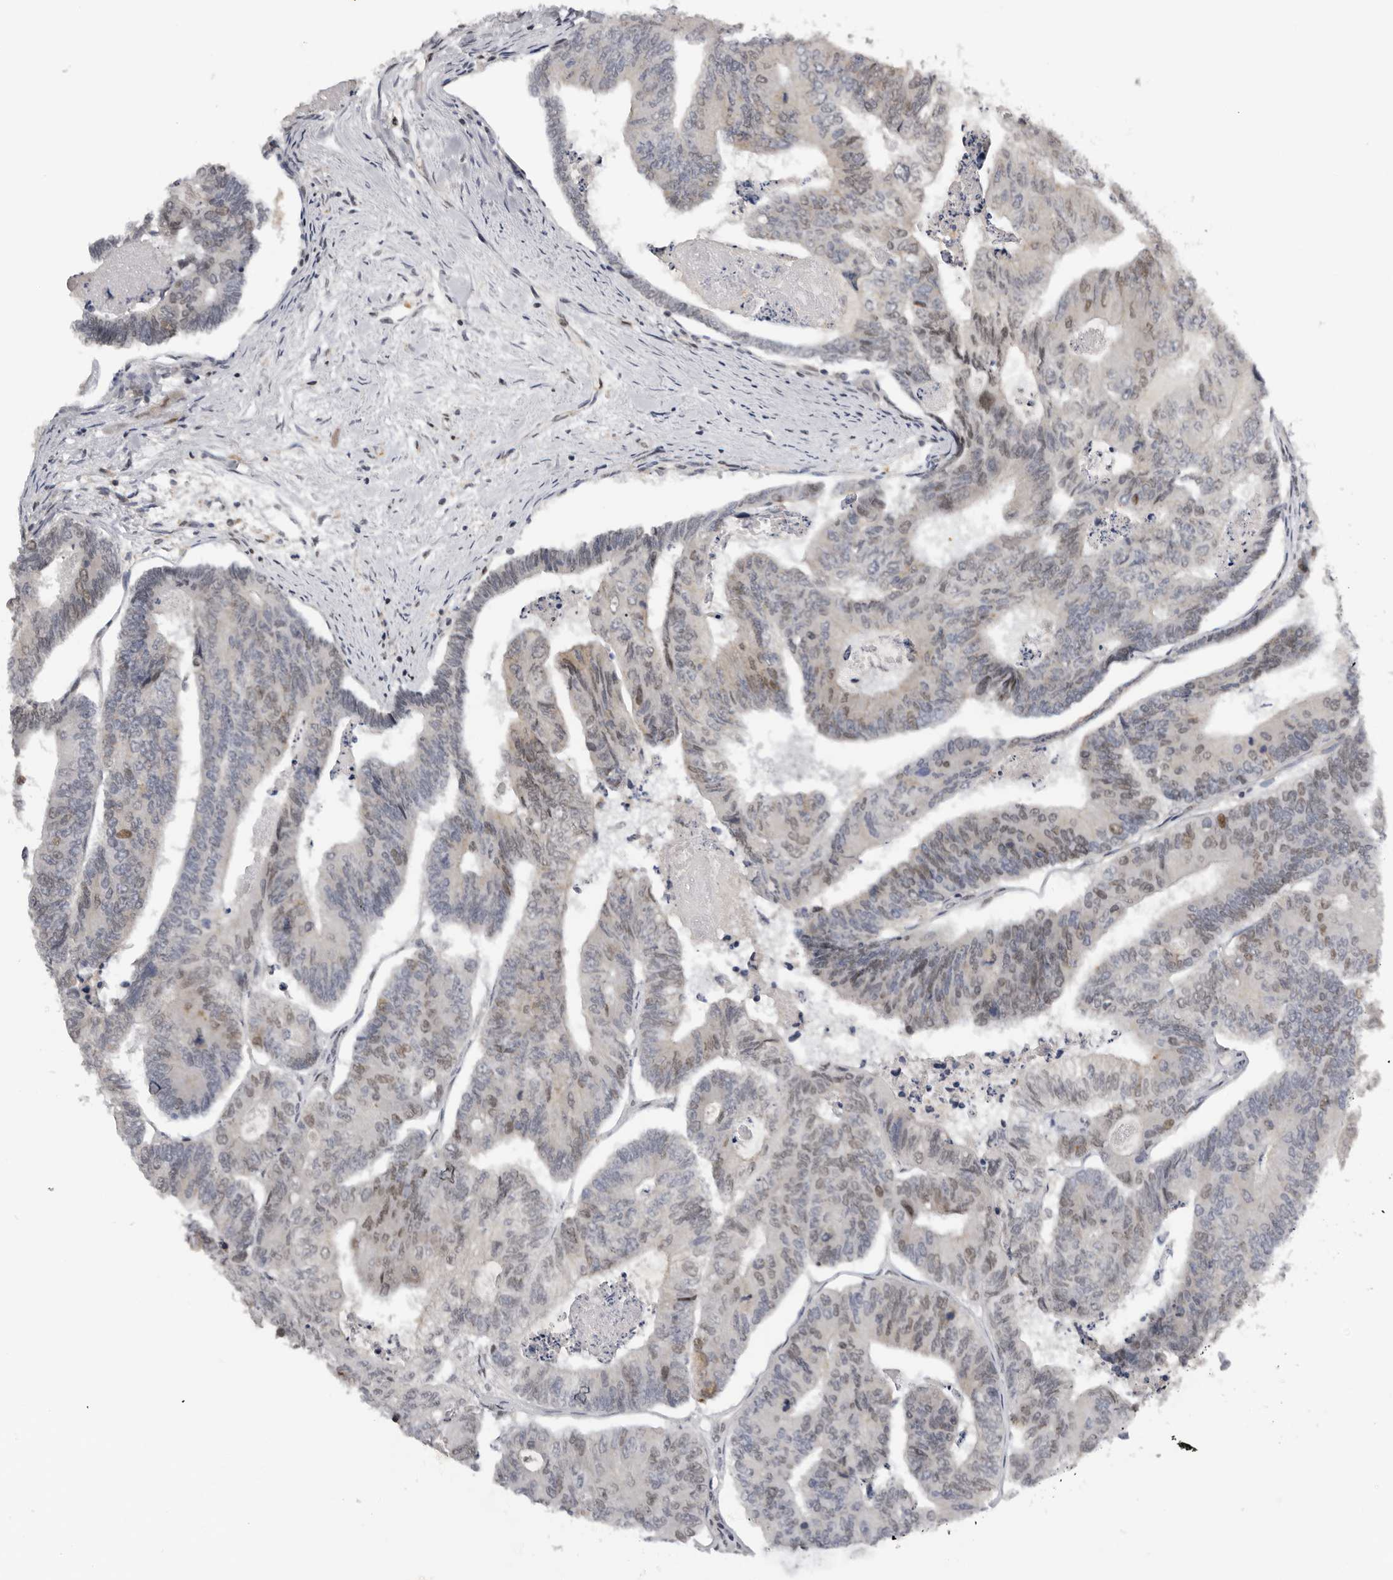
{"staining": {"intensity": "weak", "quantity": "<25%", "location": "nuclear"}, "tissue": "colorectal cancer", "cell_type": "Tumor cells", "image_type": "cancer", "snomed": [{"axis": "morphology", "description": "Adenocarcinoma, NOS"}, {"axis": "topography", "description": "Colon"}], "caption": "IHC histopathology image of human colorectal cancer (adenocarcinoma) stained for a protein (brown), which shows no positivity in tumor cells.", "gene": "KIF2B", "patient": {"sex": "female", "age": 67}}